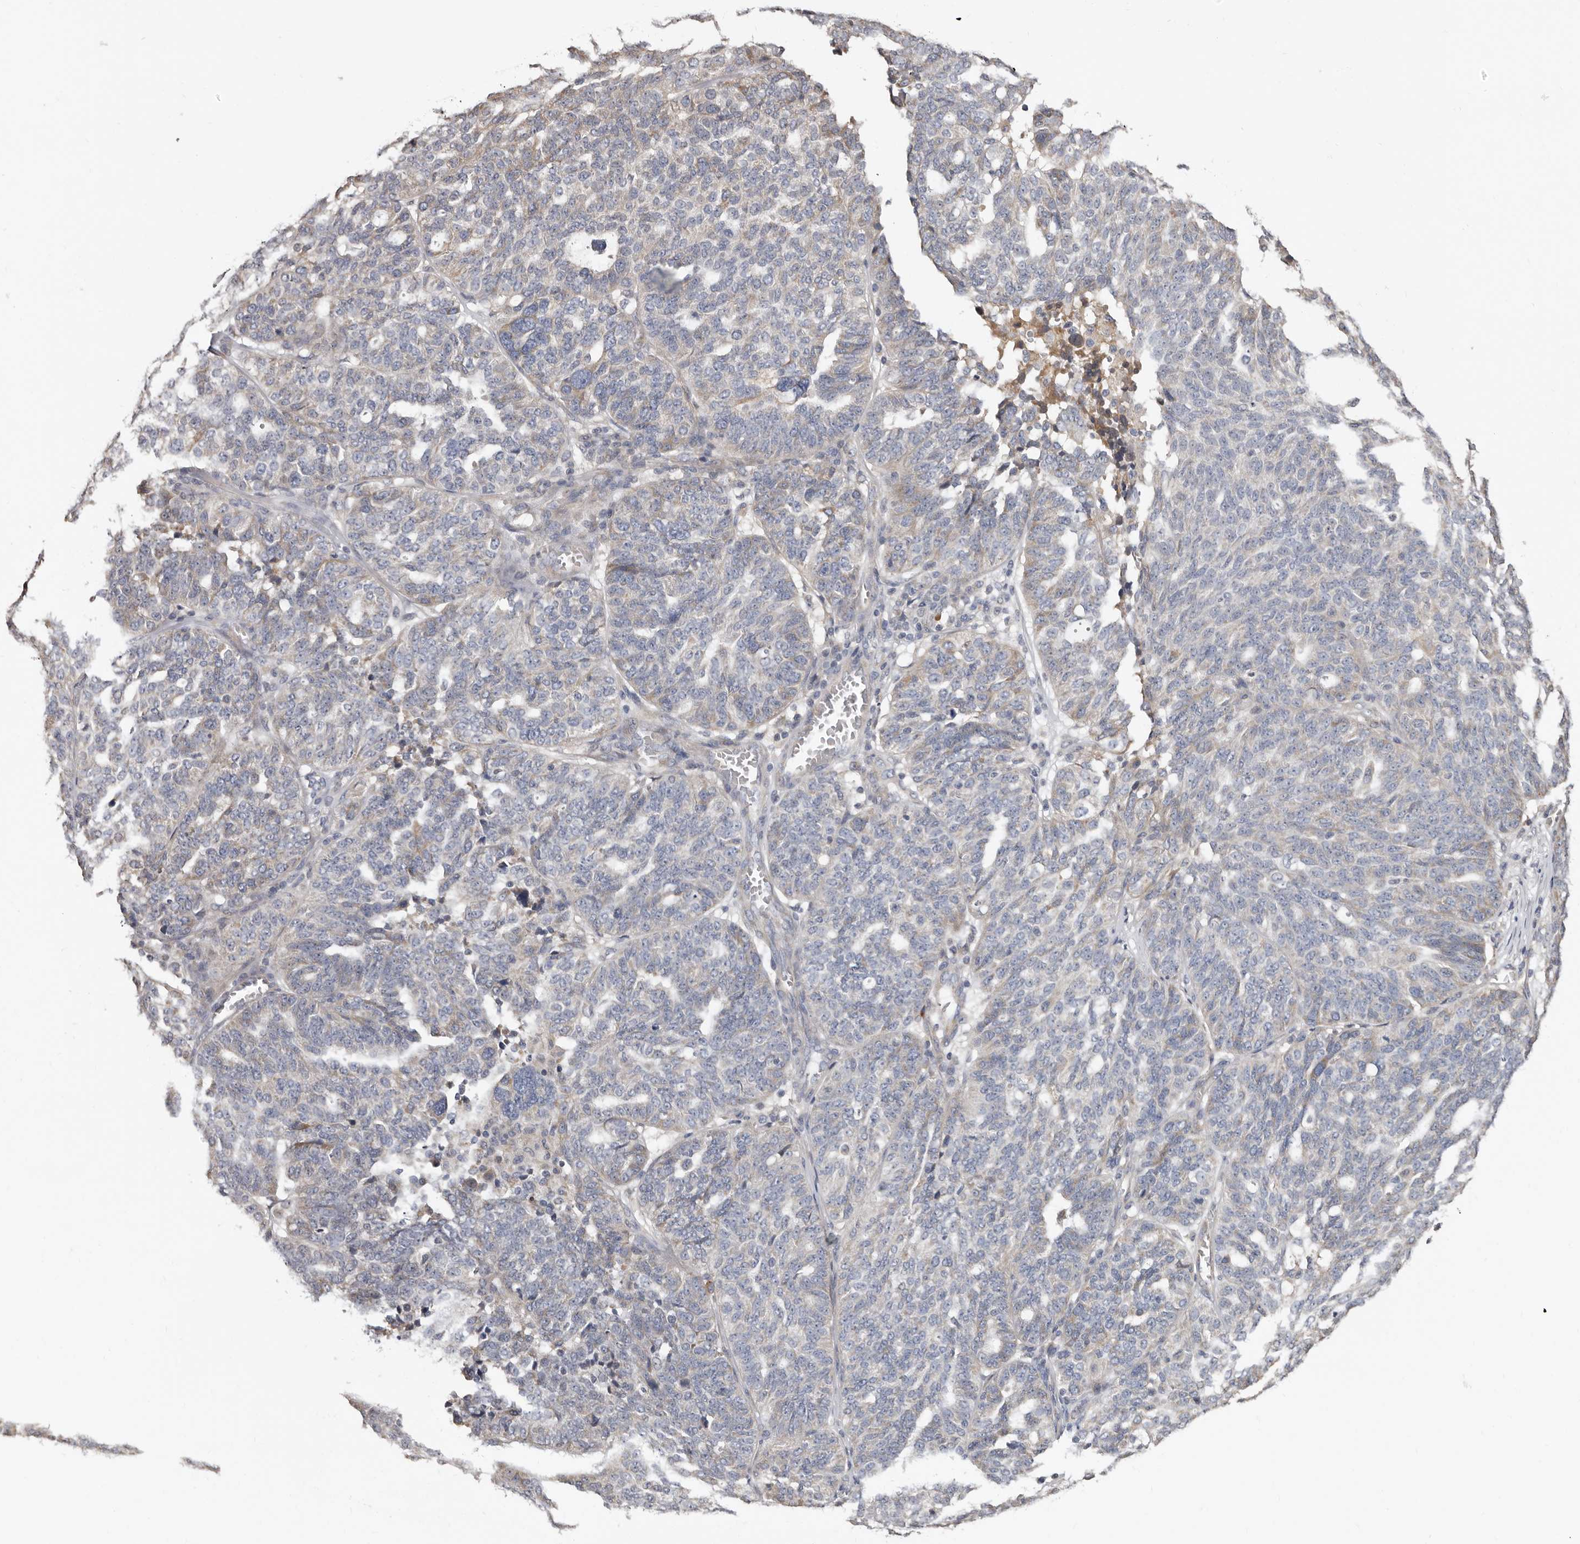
{"staining": {"intensity": "negative", "quantity": "none", "location": "none"}, "tissue": "ovarian cancer", "cell_type": "Tumor cells", "image_type": "cancer", "snomed": [{"axis": "morphology", "description": "Cystadenocarcinoma, serous, NOS"}, {"axis": "topography", "description": "Ovary"}], "caption": "Tumor cells are negative for protein expression in human ovarian serous cystadenocarcinoma.", "gene": "ASIC5", "patient": {"sex": "female", "age": 59}}